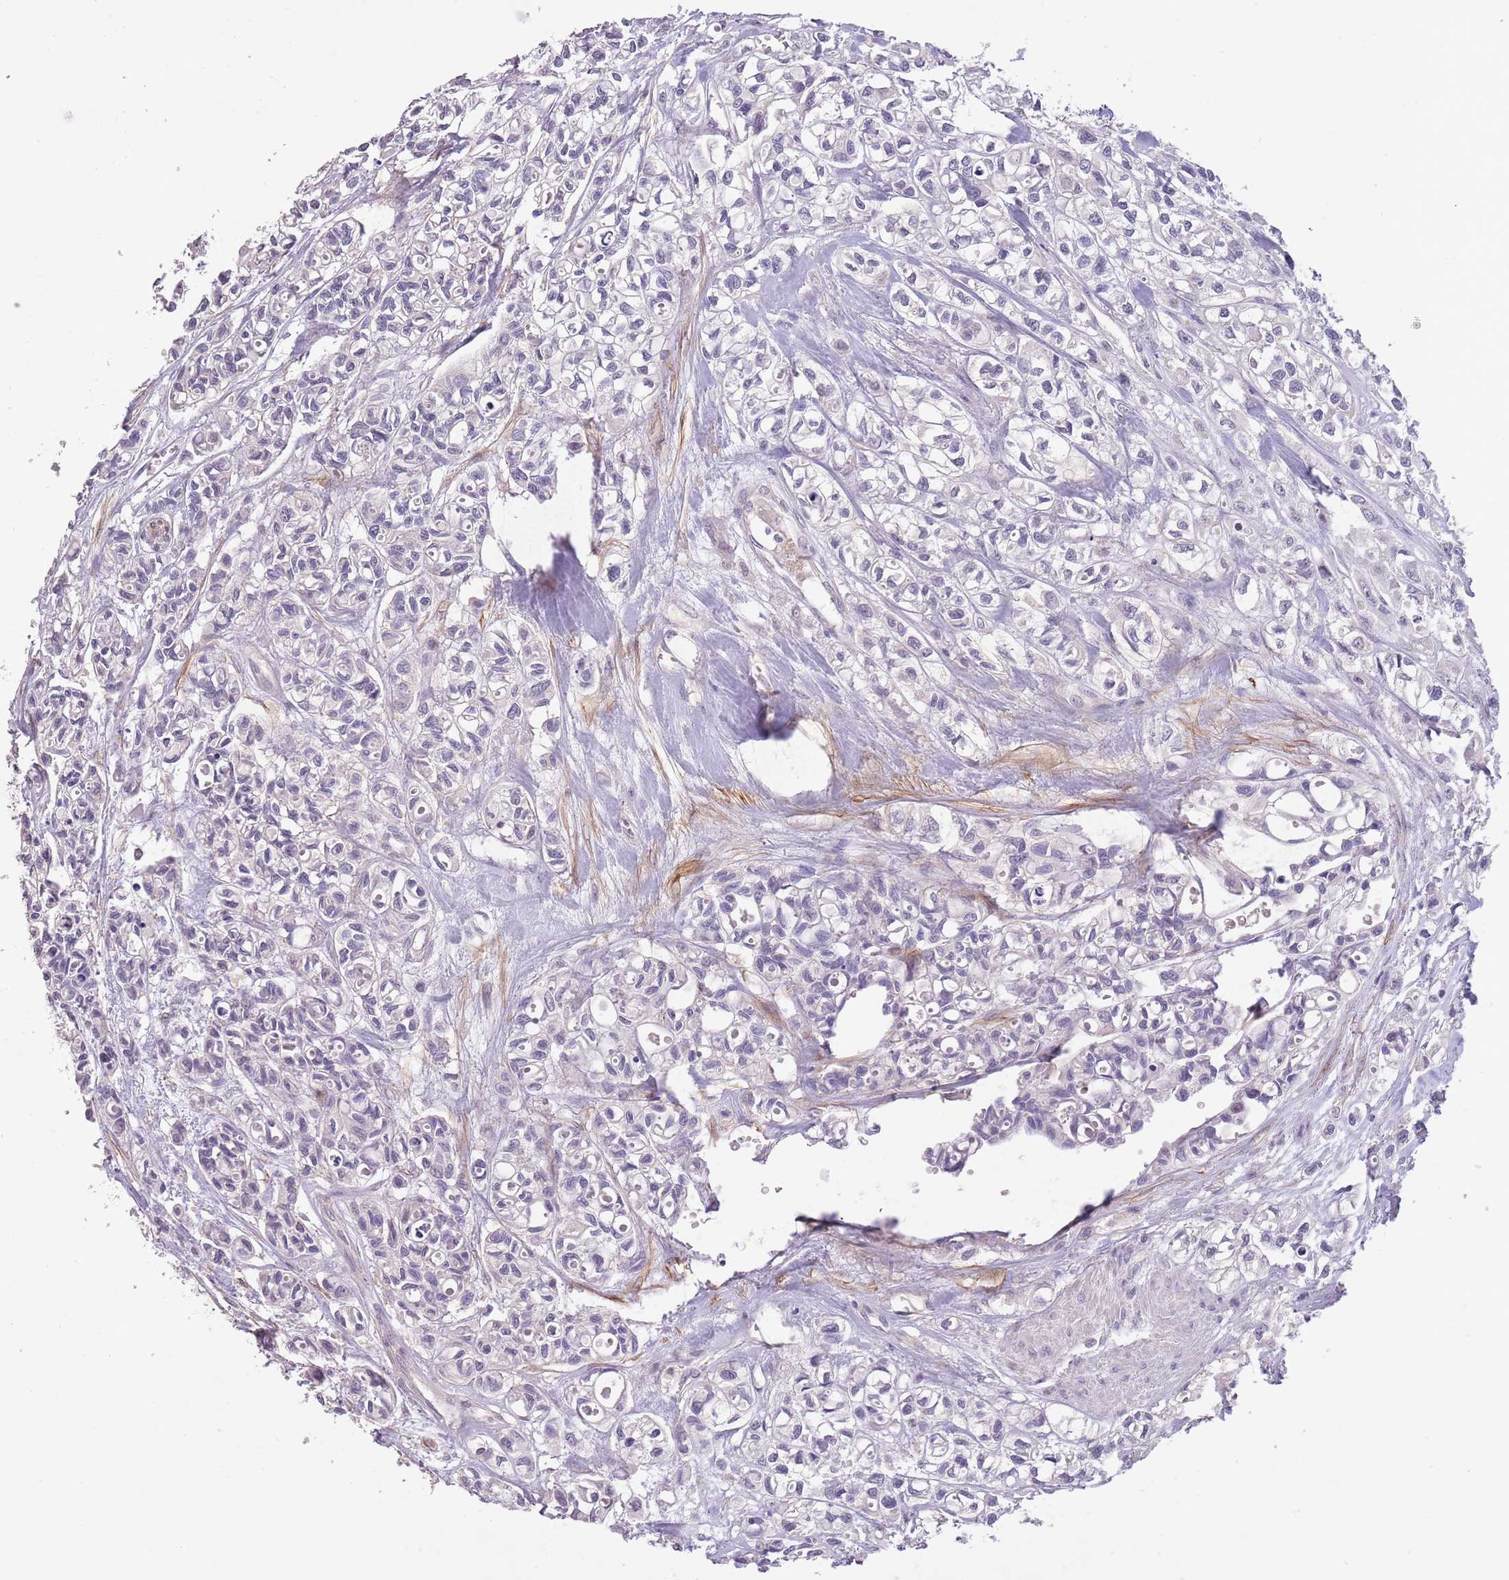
{"staining": {"intensity": "negative", "quantity": "none", "location": "none"}, "tissue": "urothelial cancer", "cell_type": "Tumor cells", "image_type": "cancer", "snomed": [{"axis": "morphology", "description": "Urothelial carcinoma, High grade"}, {"axis": "topography", "description": "Urinary bladder"}], "caption": "A histopathology image of human urothelial cancer is negative for staining in tumor cells.", "gene": "ZNF658", "patient": {"sex": "male", "age": 67}}